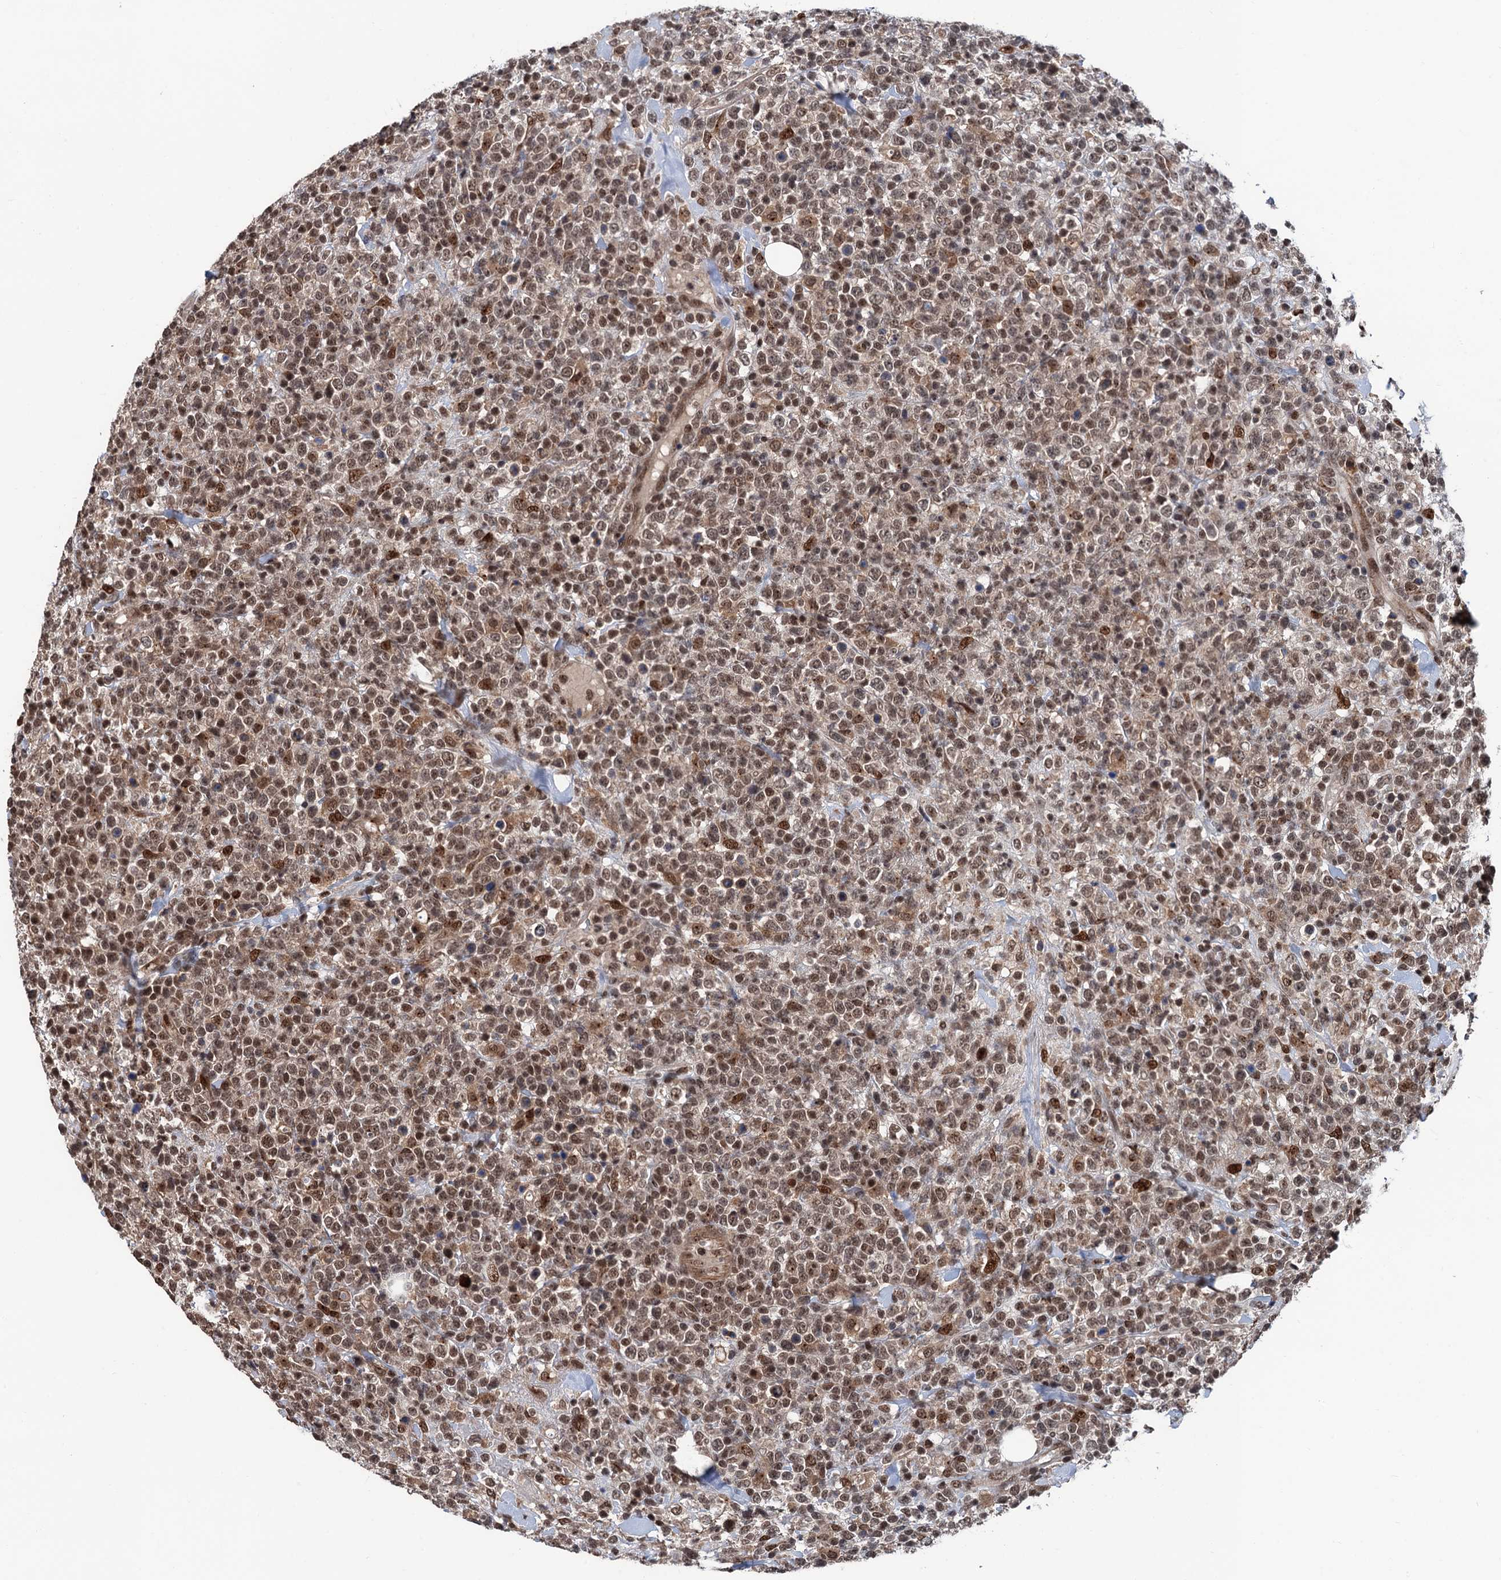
{"staining": {"intensity": "moderate", "quantity": ">75%", "location": "nuclear"}, "tissue": "lymphoma", "cell_type": "Tumor cells", "image_type": "cancer", "snomed": [{"axis": "morphology", "description": "Malignant lymphoma, non-Hodgkin's type, High grade"}, {"axis": "topography", "description": "Colon"}], "caption": "A photomicrograph of lymphoma stained for a protein displays moderate nuclear brown staining in tumor cells.", "gene": "RASSF4", "patient": {"sex": "female", "age": 53}}